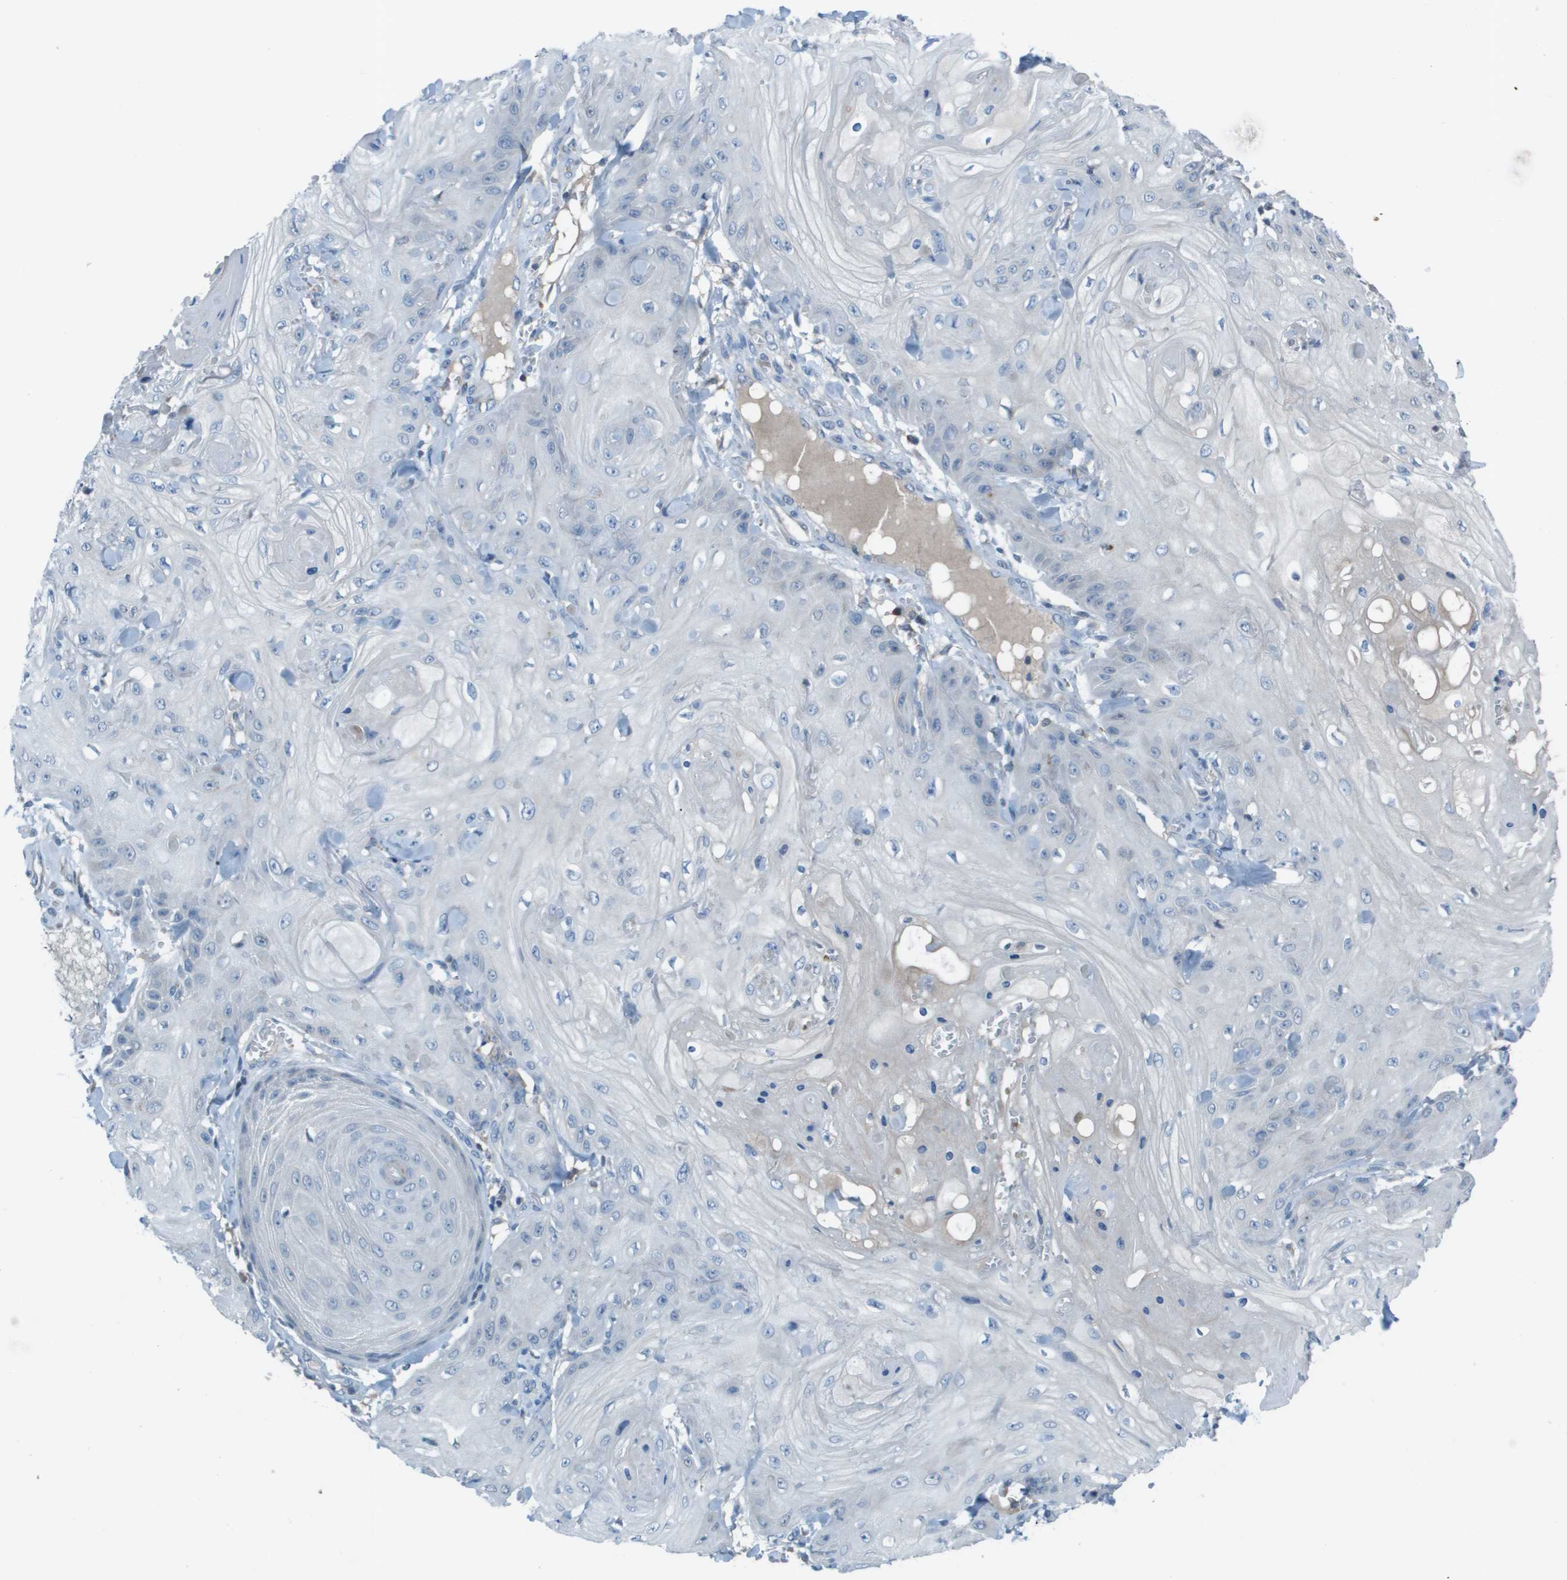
{"staining": {"intensity": "negative", "quantity": "none", "location": "none"}, "tissue": "skin cancer", "cell_type": "Tumor cells", "image_type": "cancer", "snomed": [{"axis": "morphology", "description": "Squamous cell carcinoma, NOS"}, {"axis": "topography", "description": "Skin"}], "caption": "The image demonstrates no staining of tumor cells in squamous cell carcinoma (skin).", "gene": "CAMK4", "patient": {"sex": "male", "age": 74}}